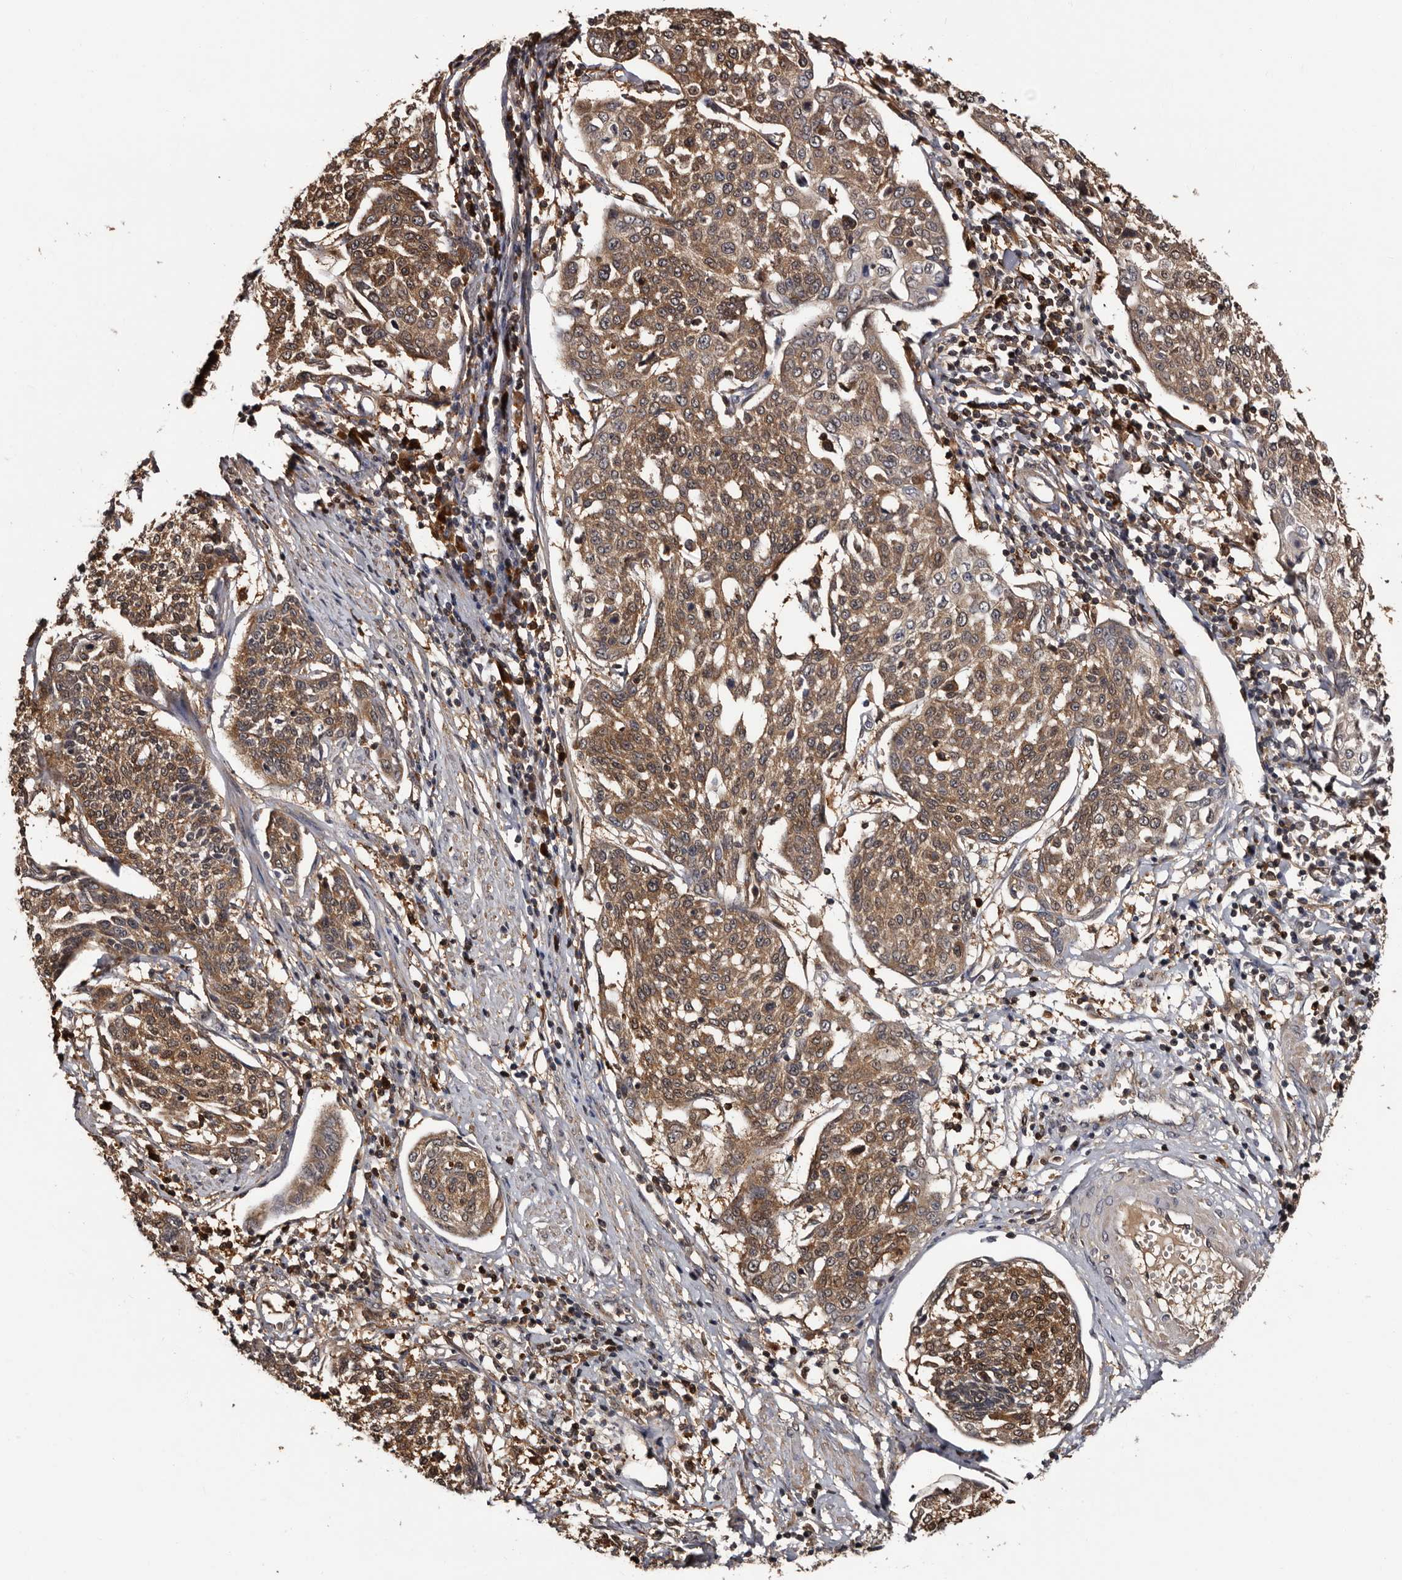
{"staining": {"intensity": "moderate", "quantity": ">75%", "location": "cytoplasmic/membranous"}, "tissue": "cervical cancer", "cell_type": "Tumor cells", "image_type": "cancer", "snomed": [{"axis": "morphology", "description": "Squamous cell carcinoma, NOS"}, {"axis": "topography", "description": "Cervix"}], "caption": "About >75% of tumor cells in cervical cancer show moderate cytoplasmic/membranous protein expression as visualized by brown immunohistochemical staining.", "gene": "DNPH1", "patient": {"sex": "female", "age": 34}}